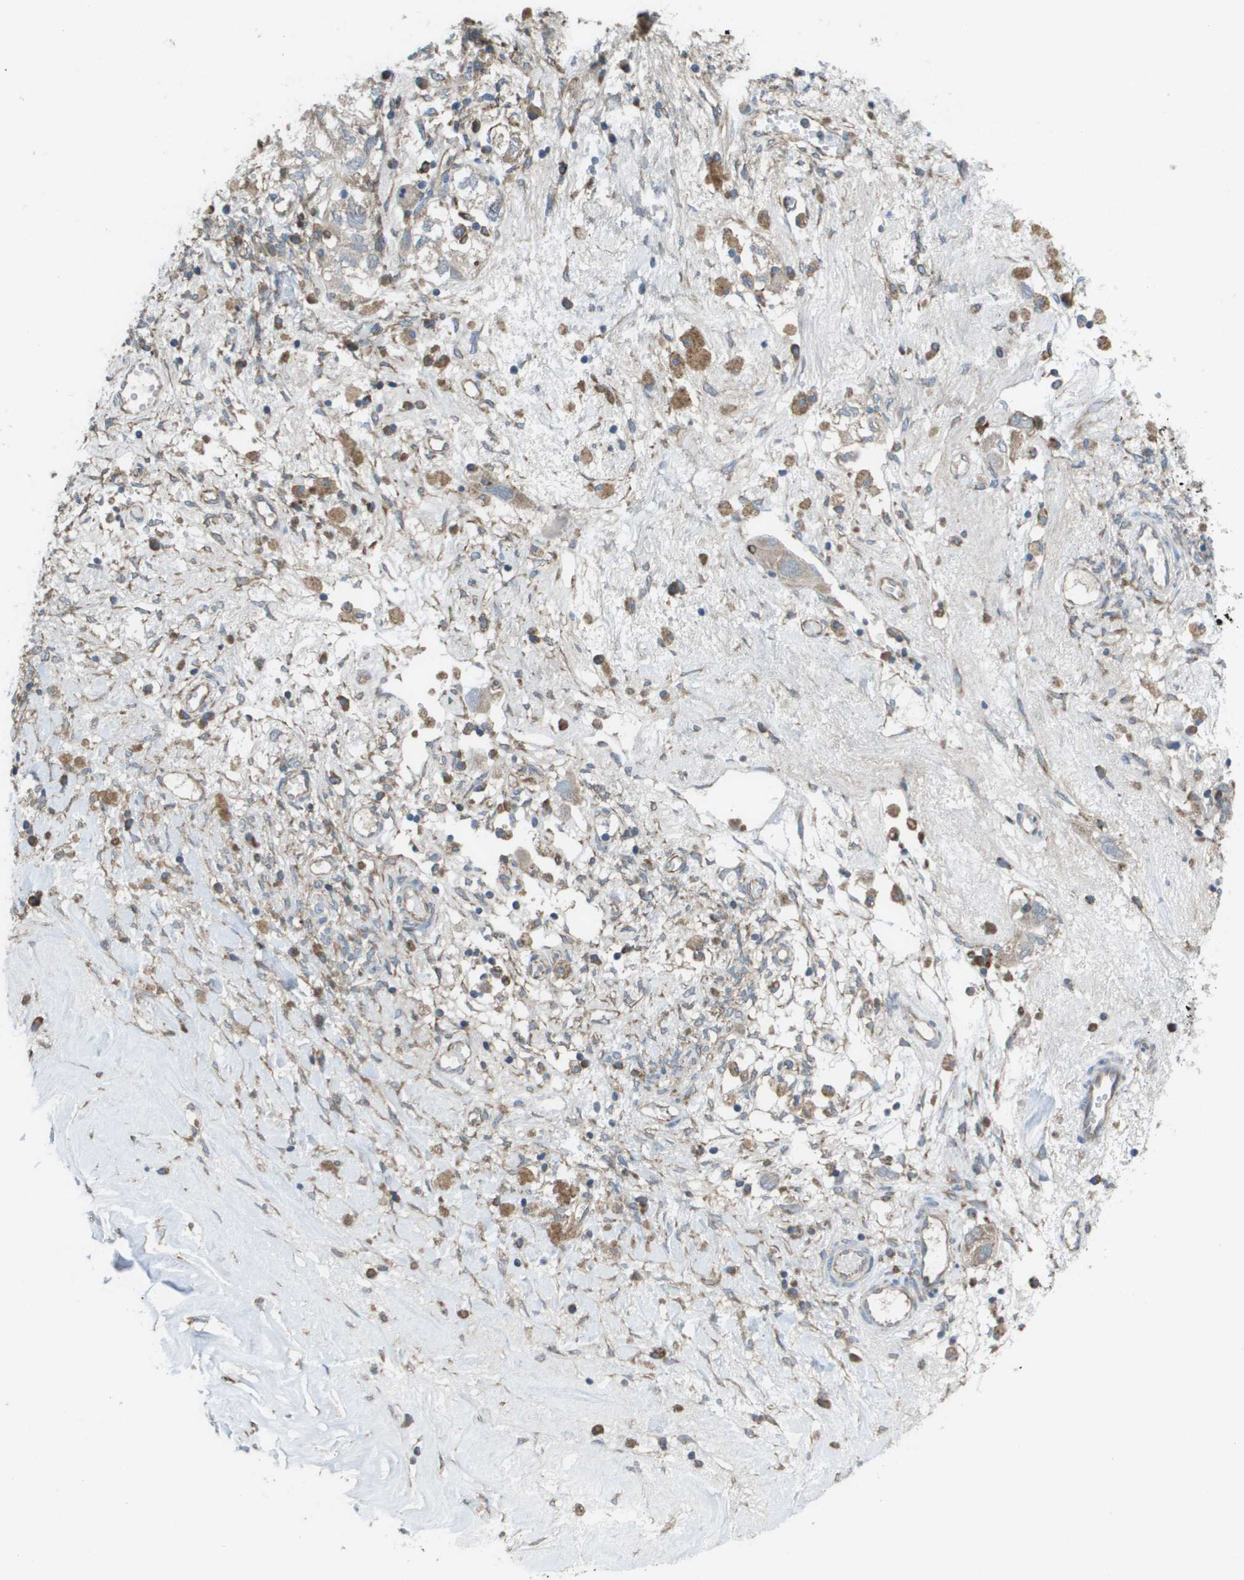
{"staining": {"intensity": "weak", "quantity": "<25%", "location": "cytoplasmic/membranous"}, "tissue": "ovarian cancer", "cell_type": "Tumor cells", "image_type": "cancer", "snomed": [{"axis": "morphology", "description": "Carcinoma, NOS"}, {"axis": "morphology", "description": "Cystadenocarcinoma, serous, NOS"}, {"axis": "topography", "description": "Ovary"}], "caption": "Immunohistochemistry micrograph of neoplastic tissue: human ovarian cancer stained with DAB exhibits no significant protein positivity in tumor cells.", "gene": "CLCN2", "patient": {"sex": "female", "age": 69}}